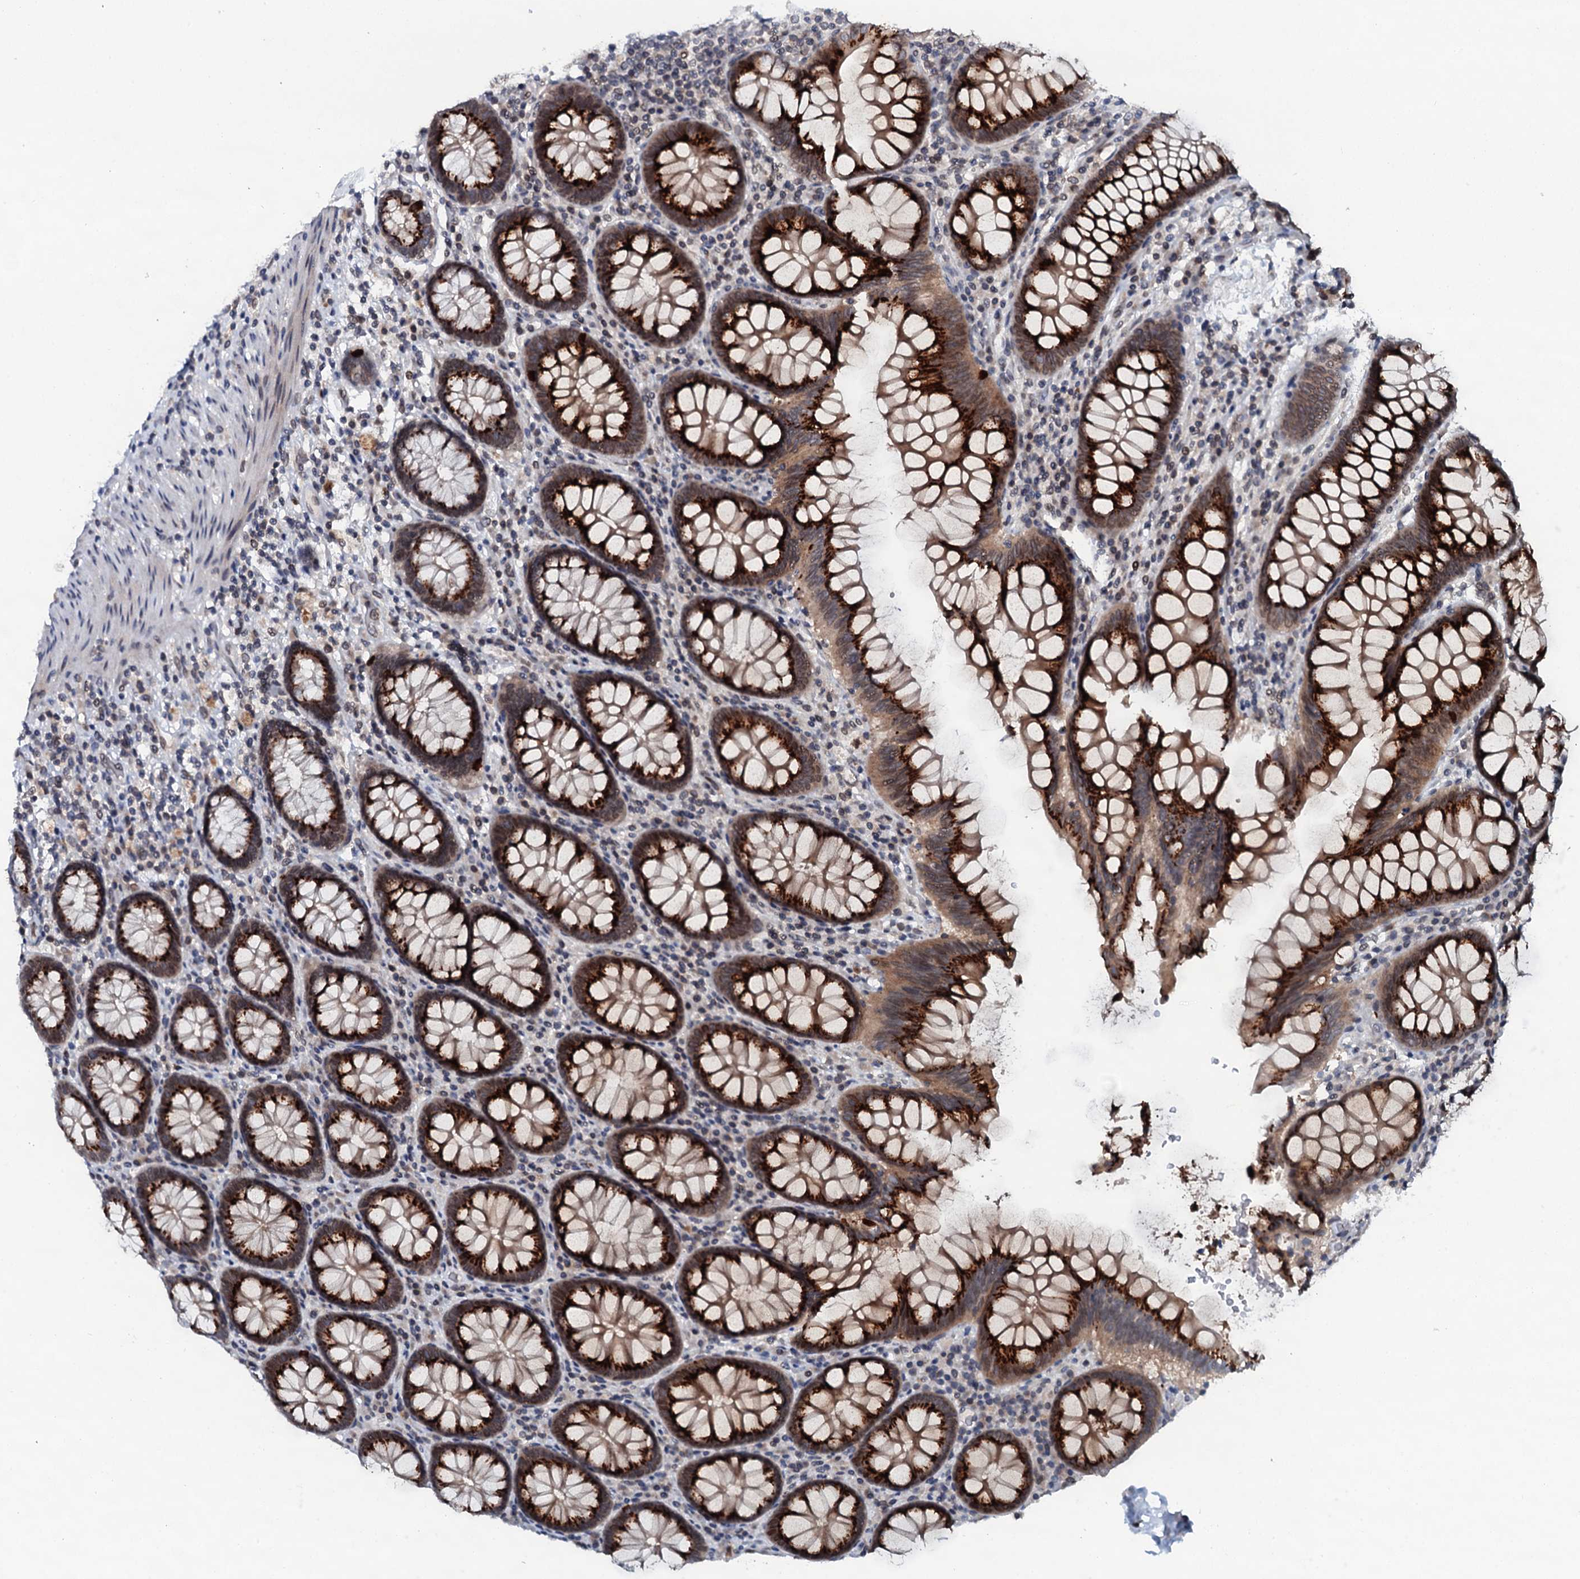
{"staining": {"intensity": "moderate", "quantity": "25%-75%", "location": "cytoplasmic/membranous,nuclear"}, "tissue": "colon", "cell_type": "Endothelial cells", "image_type": "normal", "snomed": [{"axis": "morphology", "description": "Normal tissue, NOS"}, {"axis": "topography", "description": "Colon"}], "caption": "A histopathology image of human colon stained for a protein displays moderate cytoplasmic/membranous,nuclear brown staining in endothelial cells. (DAB (3,3'-diaminobenzidine) IHC, brown staining for protein, blue staining for nuclei).", "gene": "SNTA1", "patient": {"sex": "female", "age": 79}}